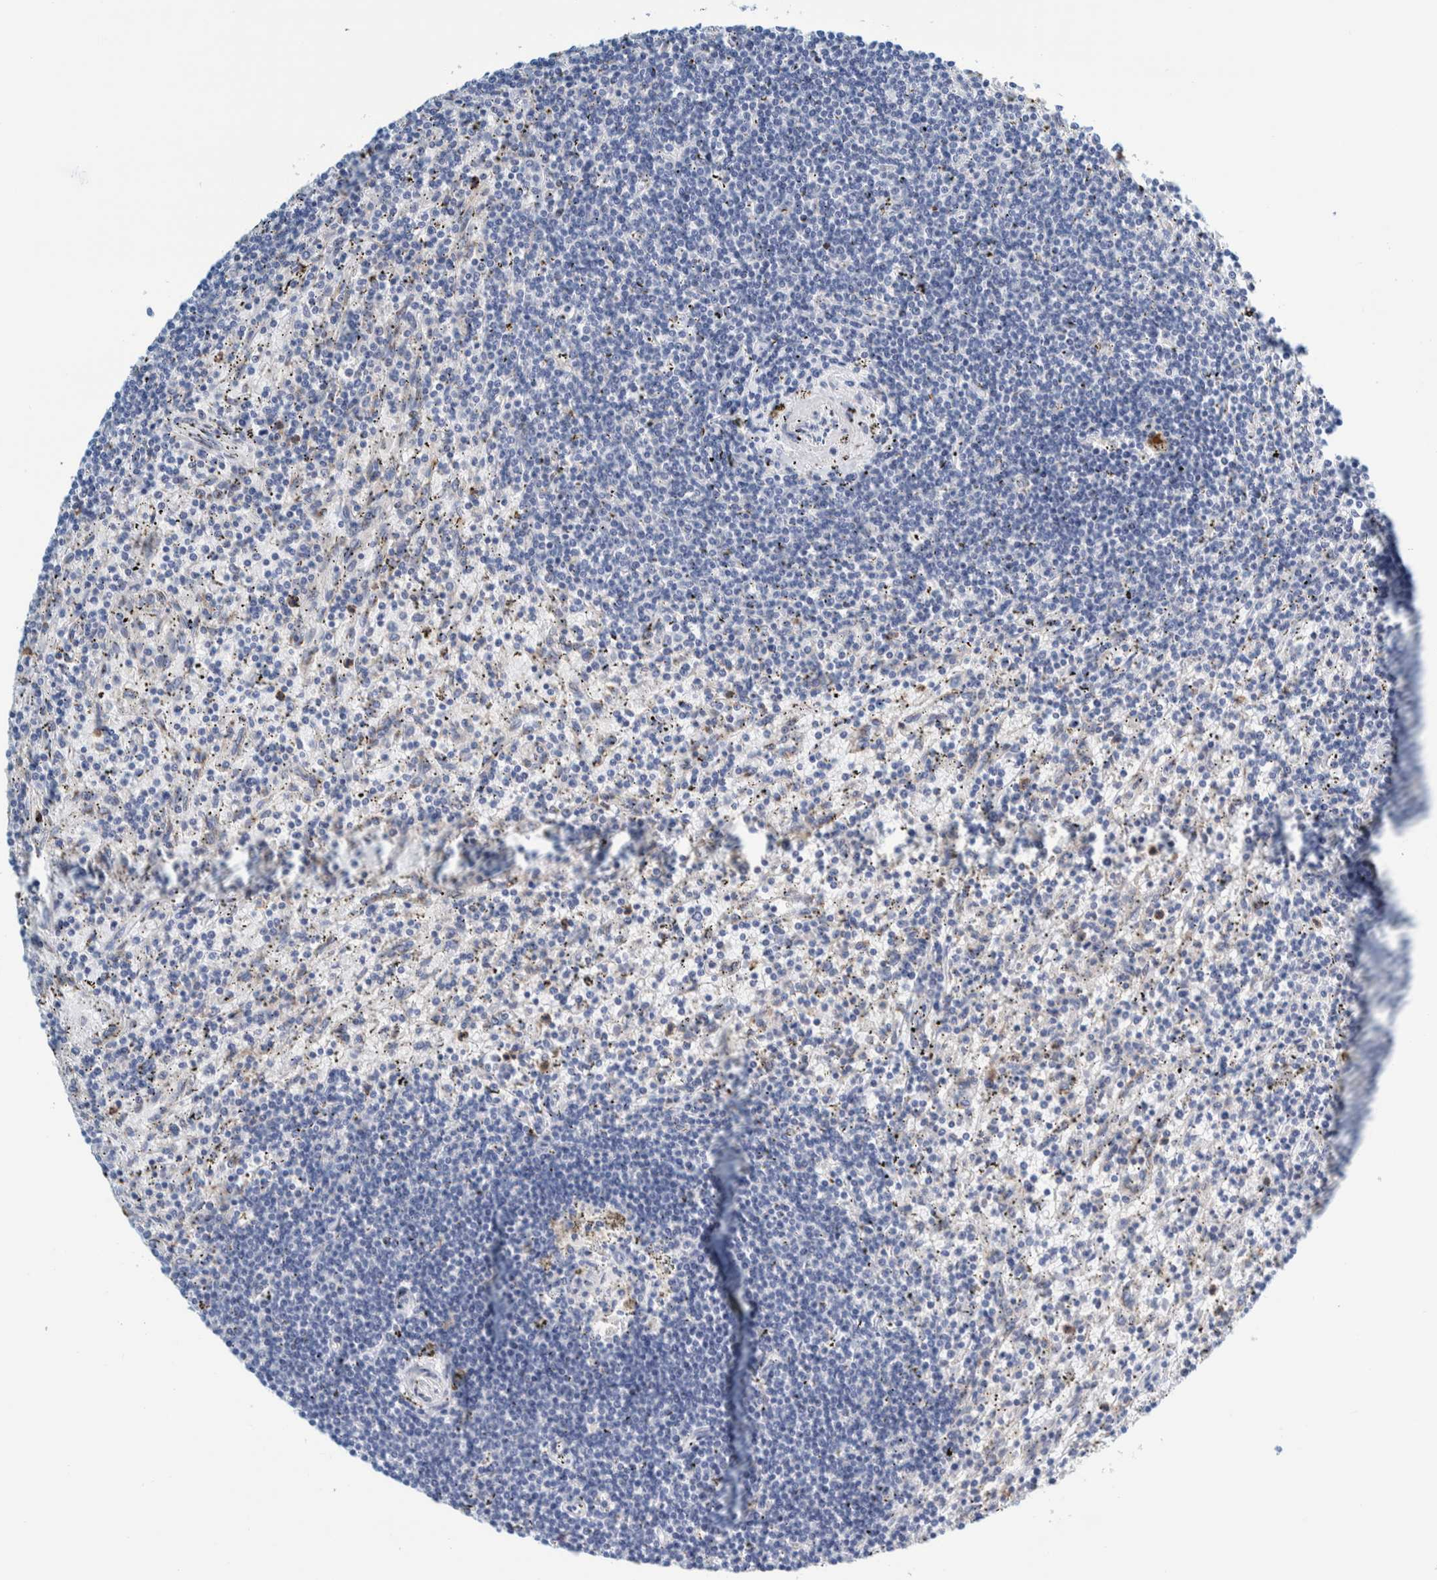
{"staining": {"intensity": "negative", "quantity": "none", "location": "none"}, "tissue": "lymphoma", "cell_type": "Tumor cells", "image_type": "cancer", "snomed": [{"axis": "morphology", "description": "Malignant lymphoma, non-Hodgkin's type, Low grade"}, {"axis": "topography", "description": "Spleen"}], "caption": "DAB immunohistochemical staining of human low-grade malignant lymphoma, non-Hodgkin's type reveals no significant staining in tumor cells.", "gene": "MOG", "patient": {"sex": "male", "age": 76}}